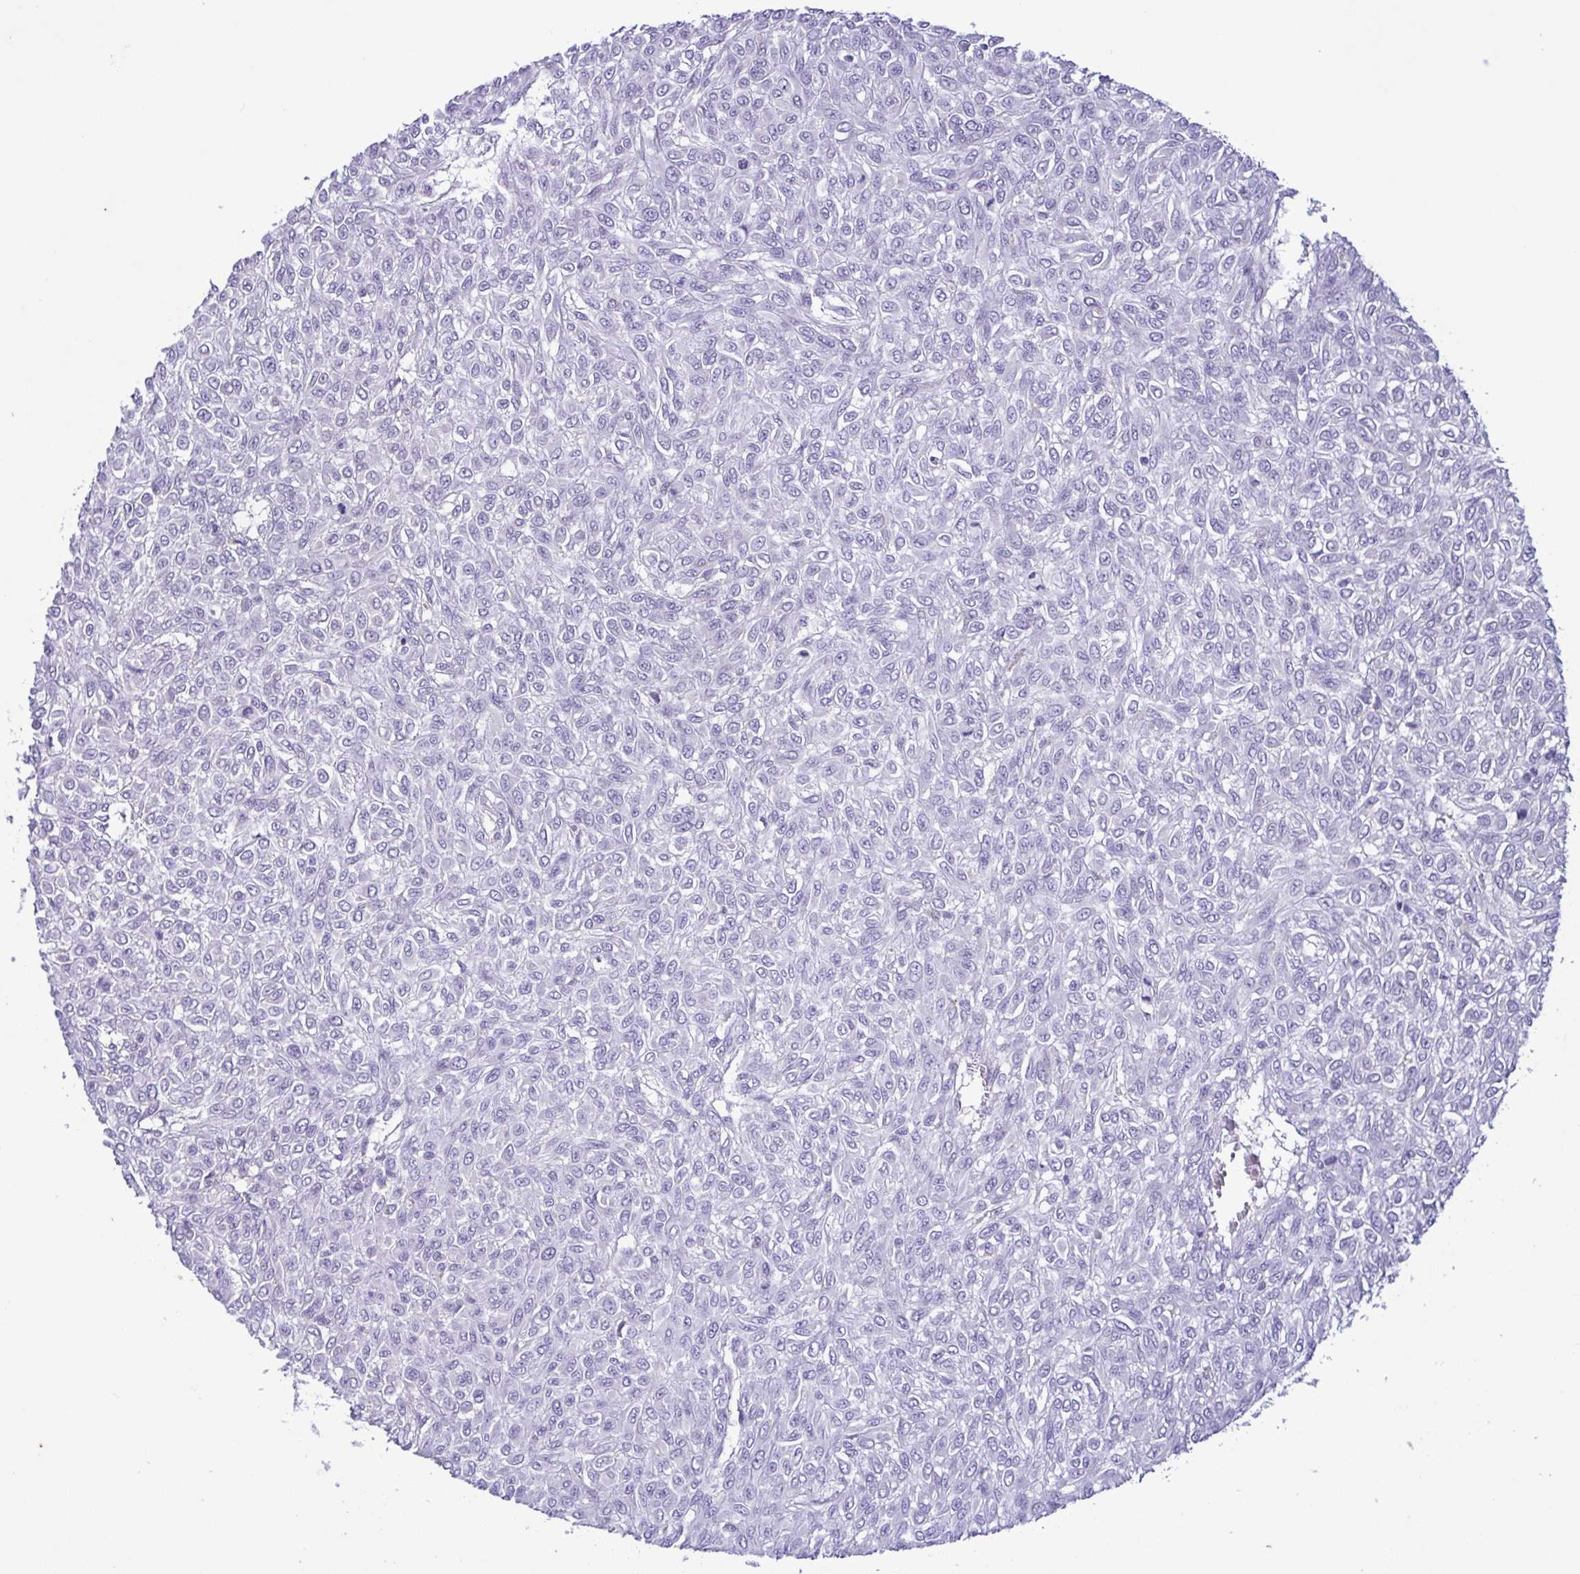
{"staining": {"intensity": "negative", "quantity": "none", "location": "none"}, "tissue": "renal cancer", "cell_type": "Tumor cells", "image_type": "cancer", "snomed": [{"axis": "morphology", "description": "Adenocarcinoma, NOS"}, {"axis": "topography", "description": "Kidney"}], "caption": "Micrograph shows no protein staining in tumor cells of renal cancer tissue.", "gene": "F13B", "patient": {"sex": "male", "age": 58}}